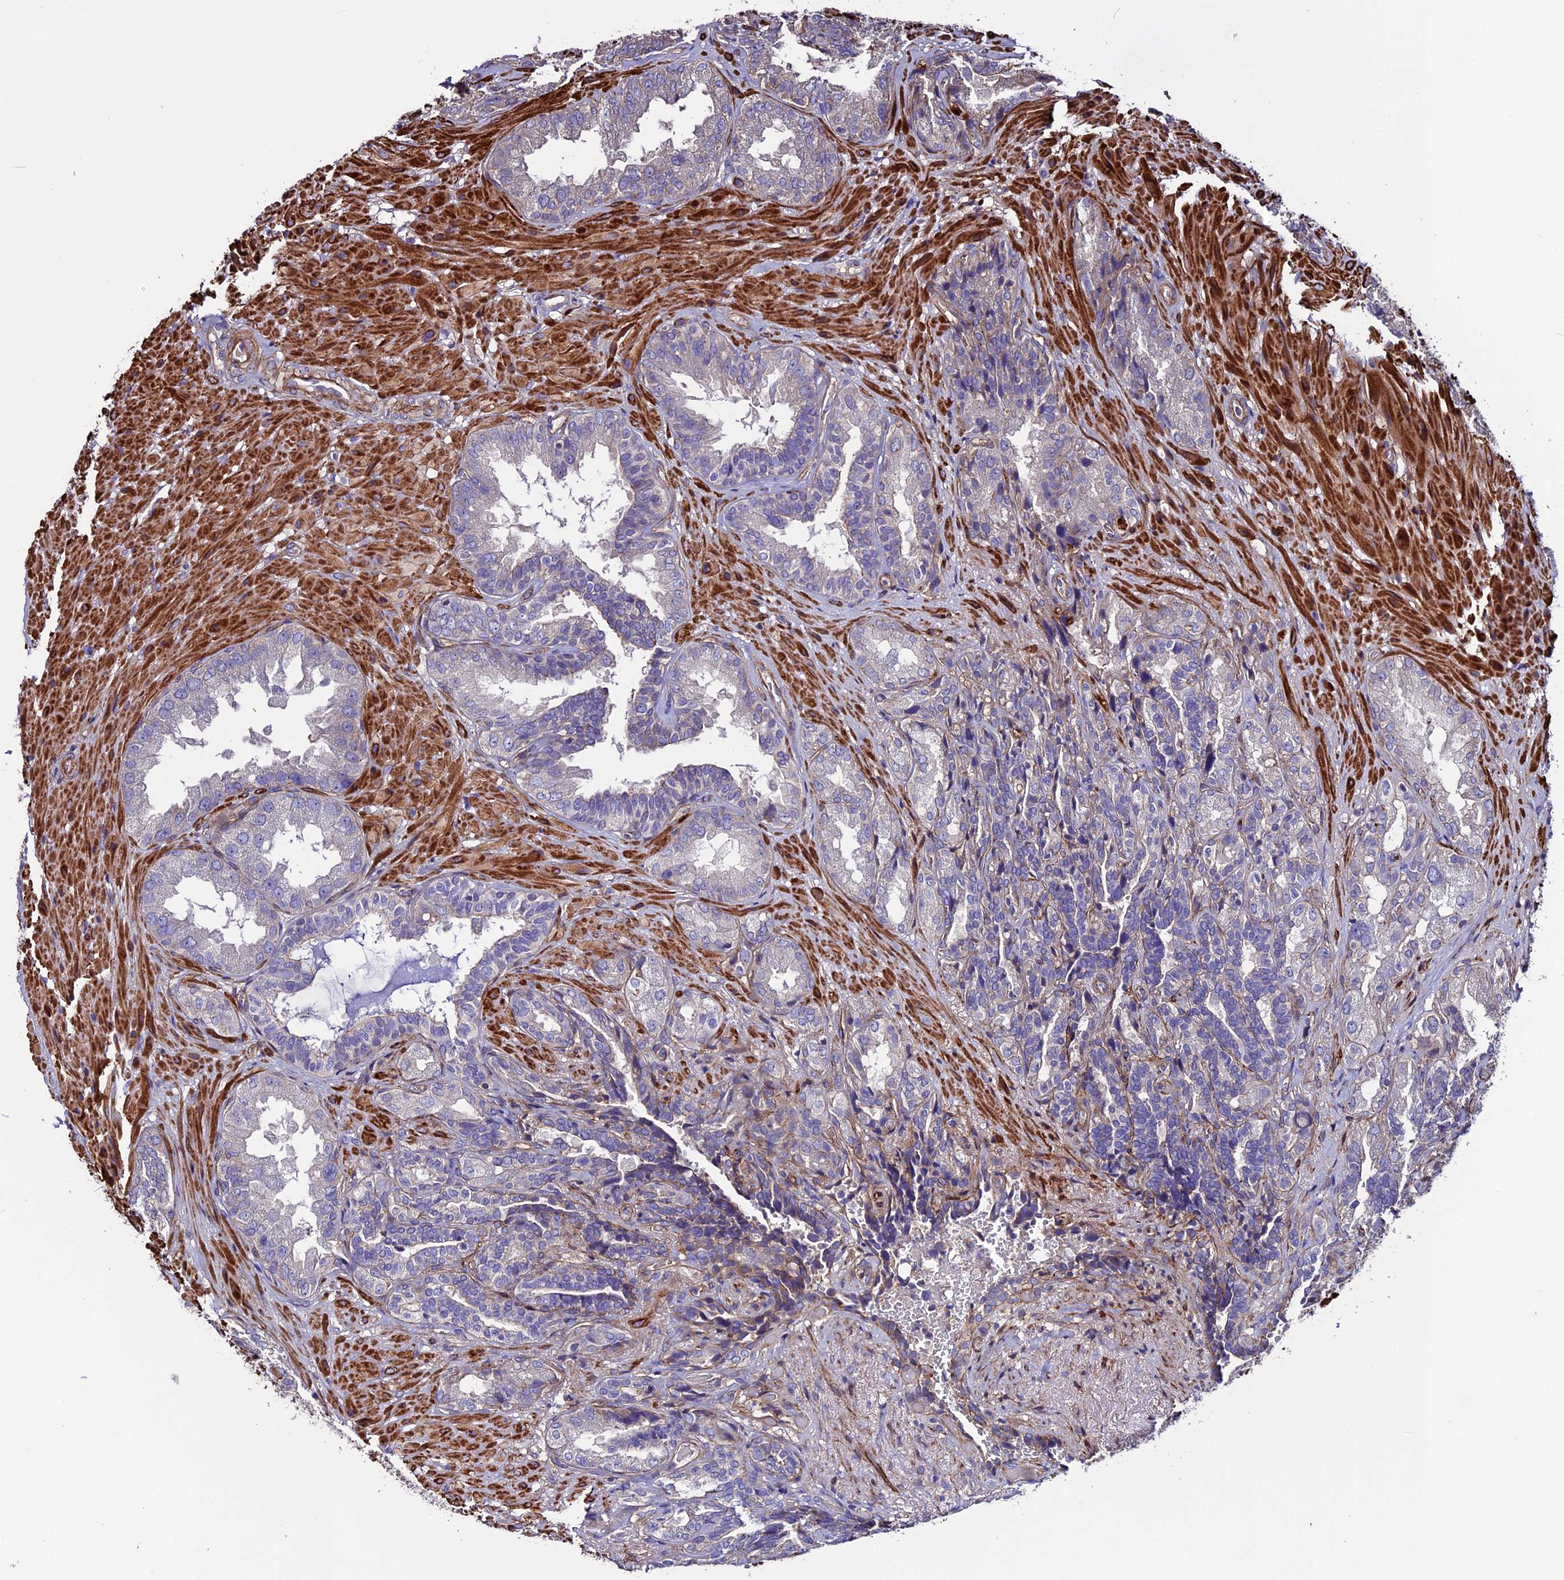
{"staining": {"intensity": "negative", "quantity": "none", "location": "none"}, "tissue": "seminal vesicle", "cell_type": "Glandular cells", "image_type": "normal", "snomed": [{"axis": "morphology", "description": "Normal tissue, NOS"}, {"axis": "topography", "description": "Seminal veicle"}, {"axis": "topography", "description": "Peripheral nerve tissue"}], "caption": "Glandular cells show no significant protein staining in unremarkable seminal vesicle.", "gene": "EVA1B", "patient": {"sex": "male", "age": 63}}